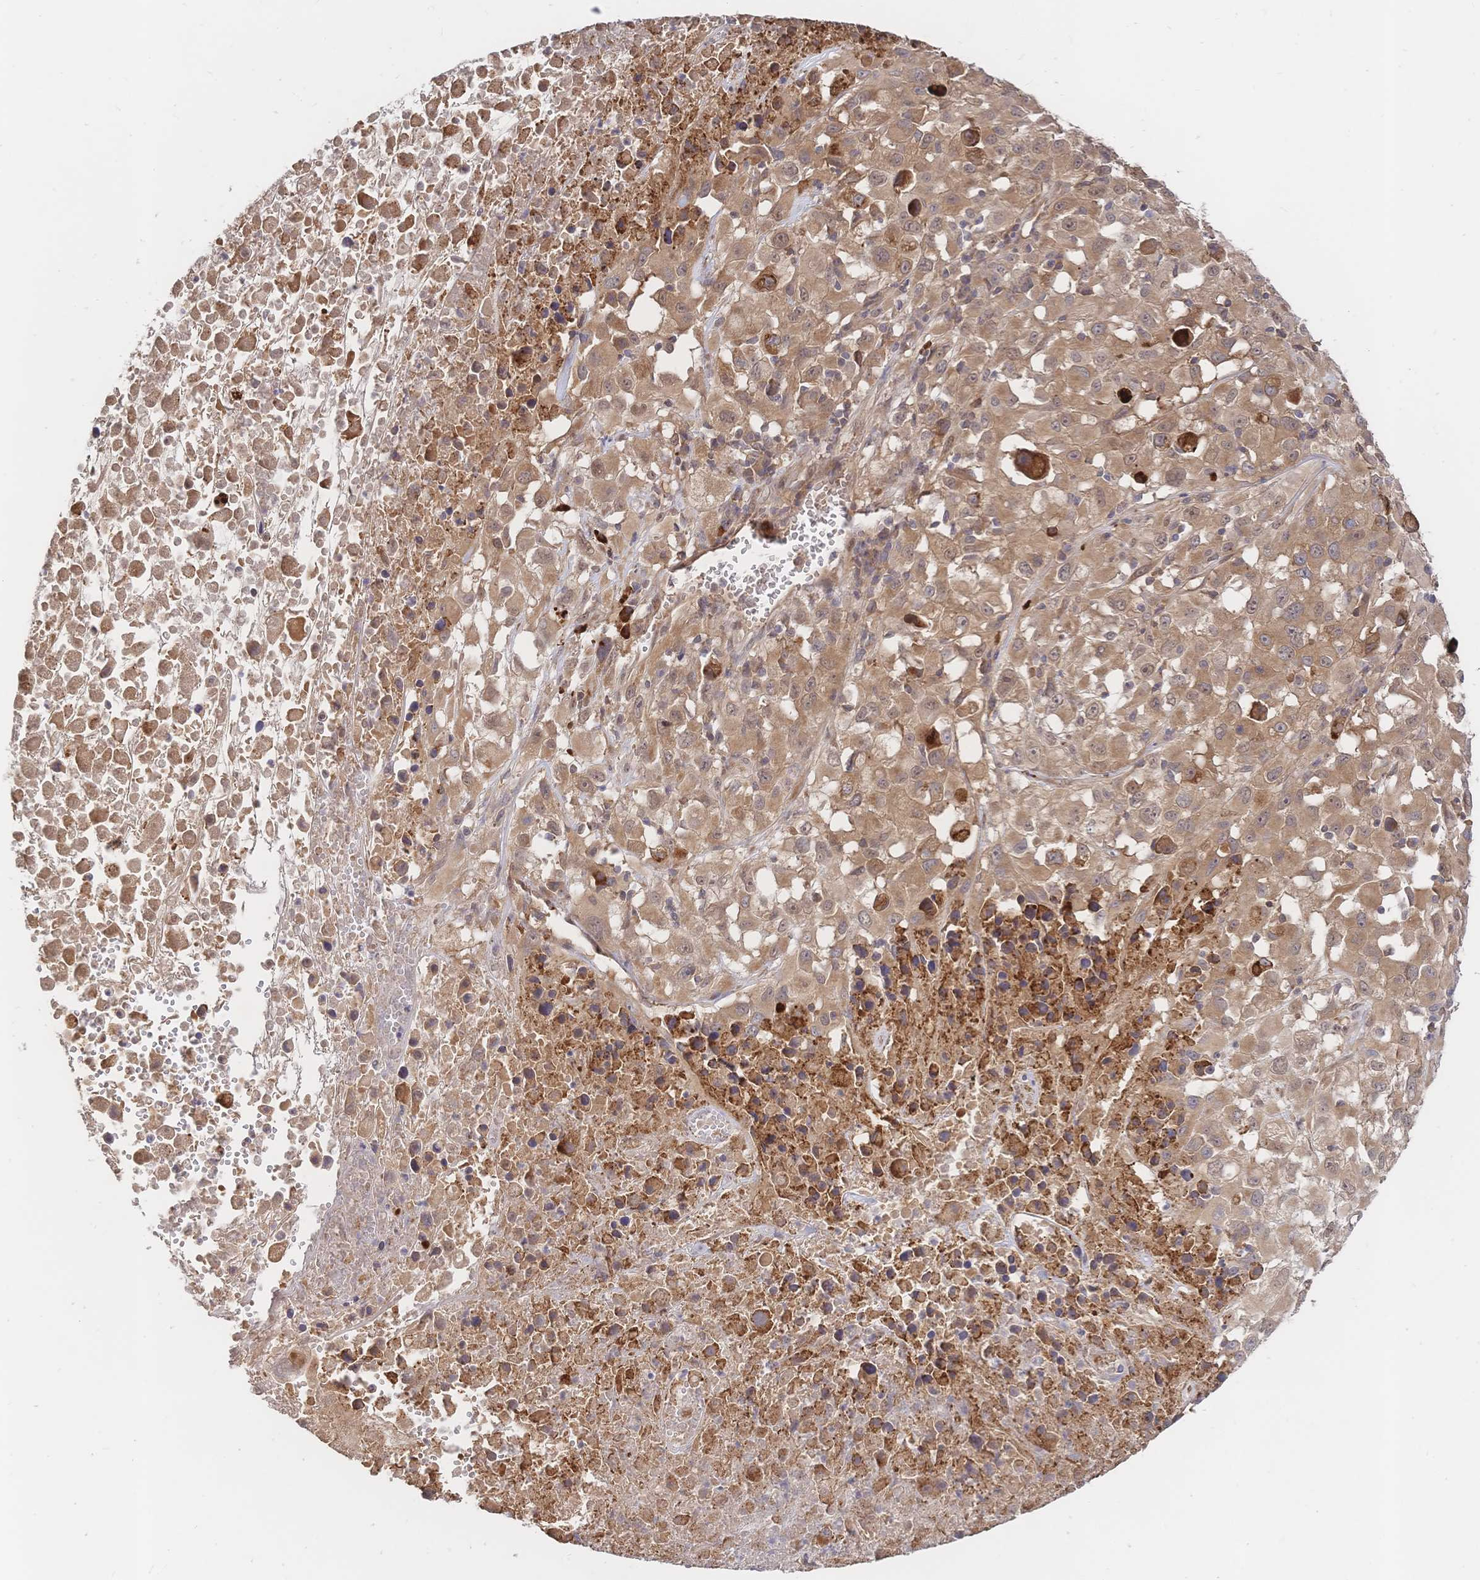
{"staining": {"intensity": "moderate", "quantity": ">75%", "location": "cytoplasmic/membranous,nuclear"}, "tissue": "melanoma", "cell_type": "Tumor cells", "image_type": "cancer", "snomed": [{"axis": "morphology", "description": "Malignant melanoma, Metastatic site"}, {"axis": "topography", "description": "Soft tissue"}], "caption": "Immunohistochemical staining of human malignant melanoma (metastatic site) reveals moderate cytoplasmic/membranous and nuclear protein expression in approximately >75% of tumor cells. (IHC, brightfield microscopy, high magnification).", "gene": "LMO4", "patient": {"sex": "male", "age": 50}}